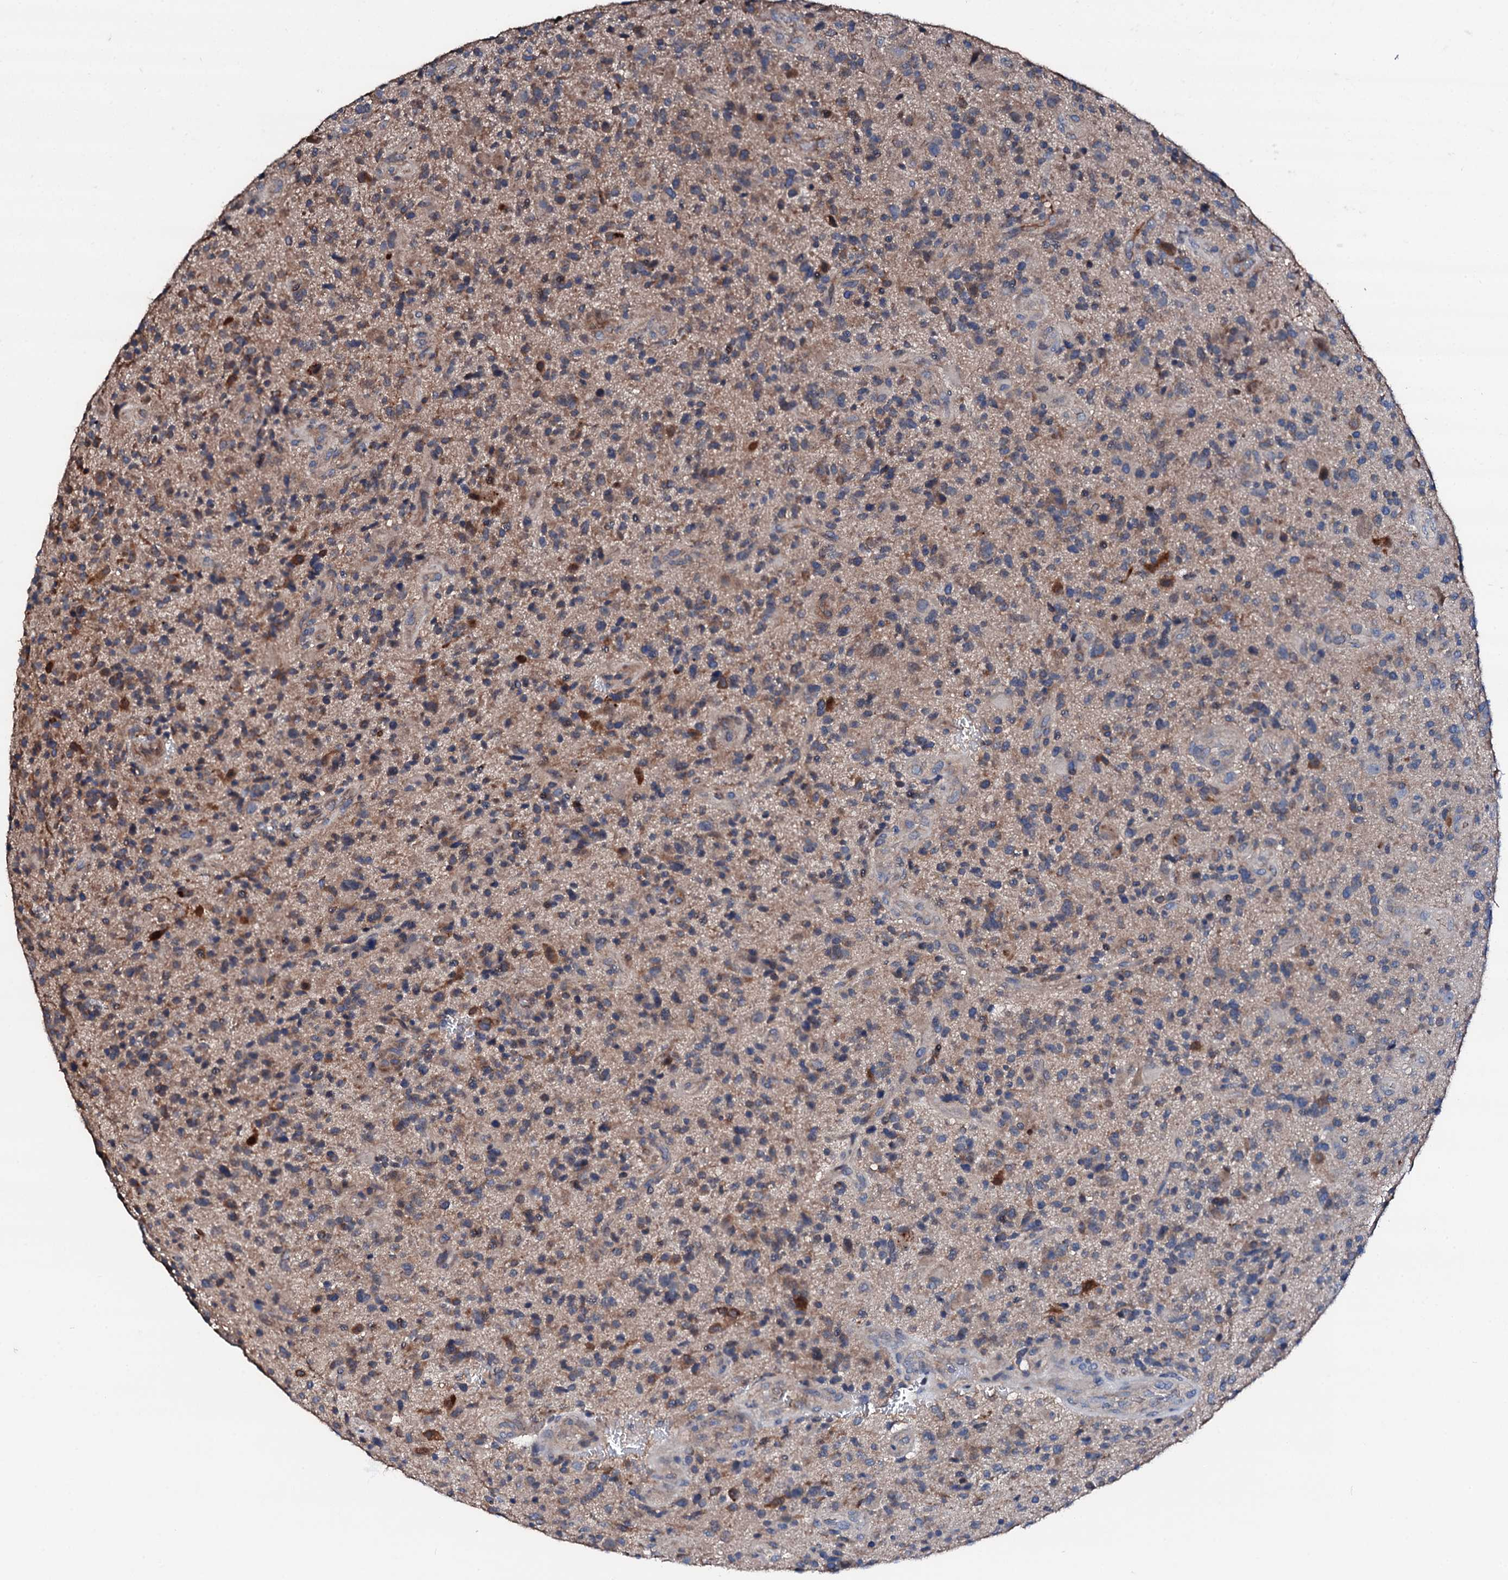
{"staining": {"intensity": "weak", "quantity": "<25%", "location": "cytoplasmic/membranous"}, "tissue": "glioma", "cell_type": "Tumor cells", "image_type": "cancer", "snomed": [{"axis": "morphology", "description": "Glioma, malignant, High grade"}, {"axis": "topography", "description": "Brain"}], "caption": "The histopathology image demonstrates no significant expression in tumor cells of glioma.", "gene": "TRAFD1", "patient": {"sex": "male", "age": 47}}